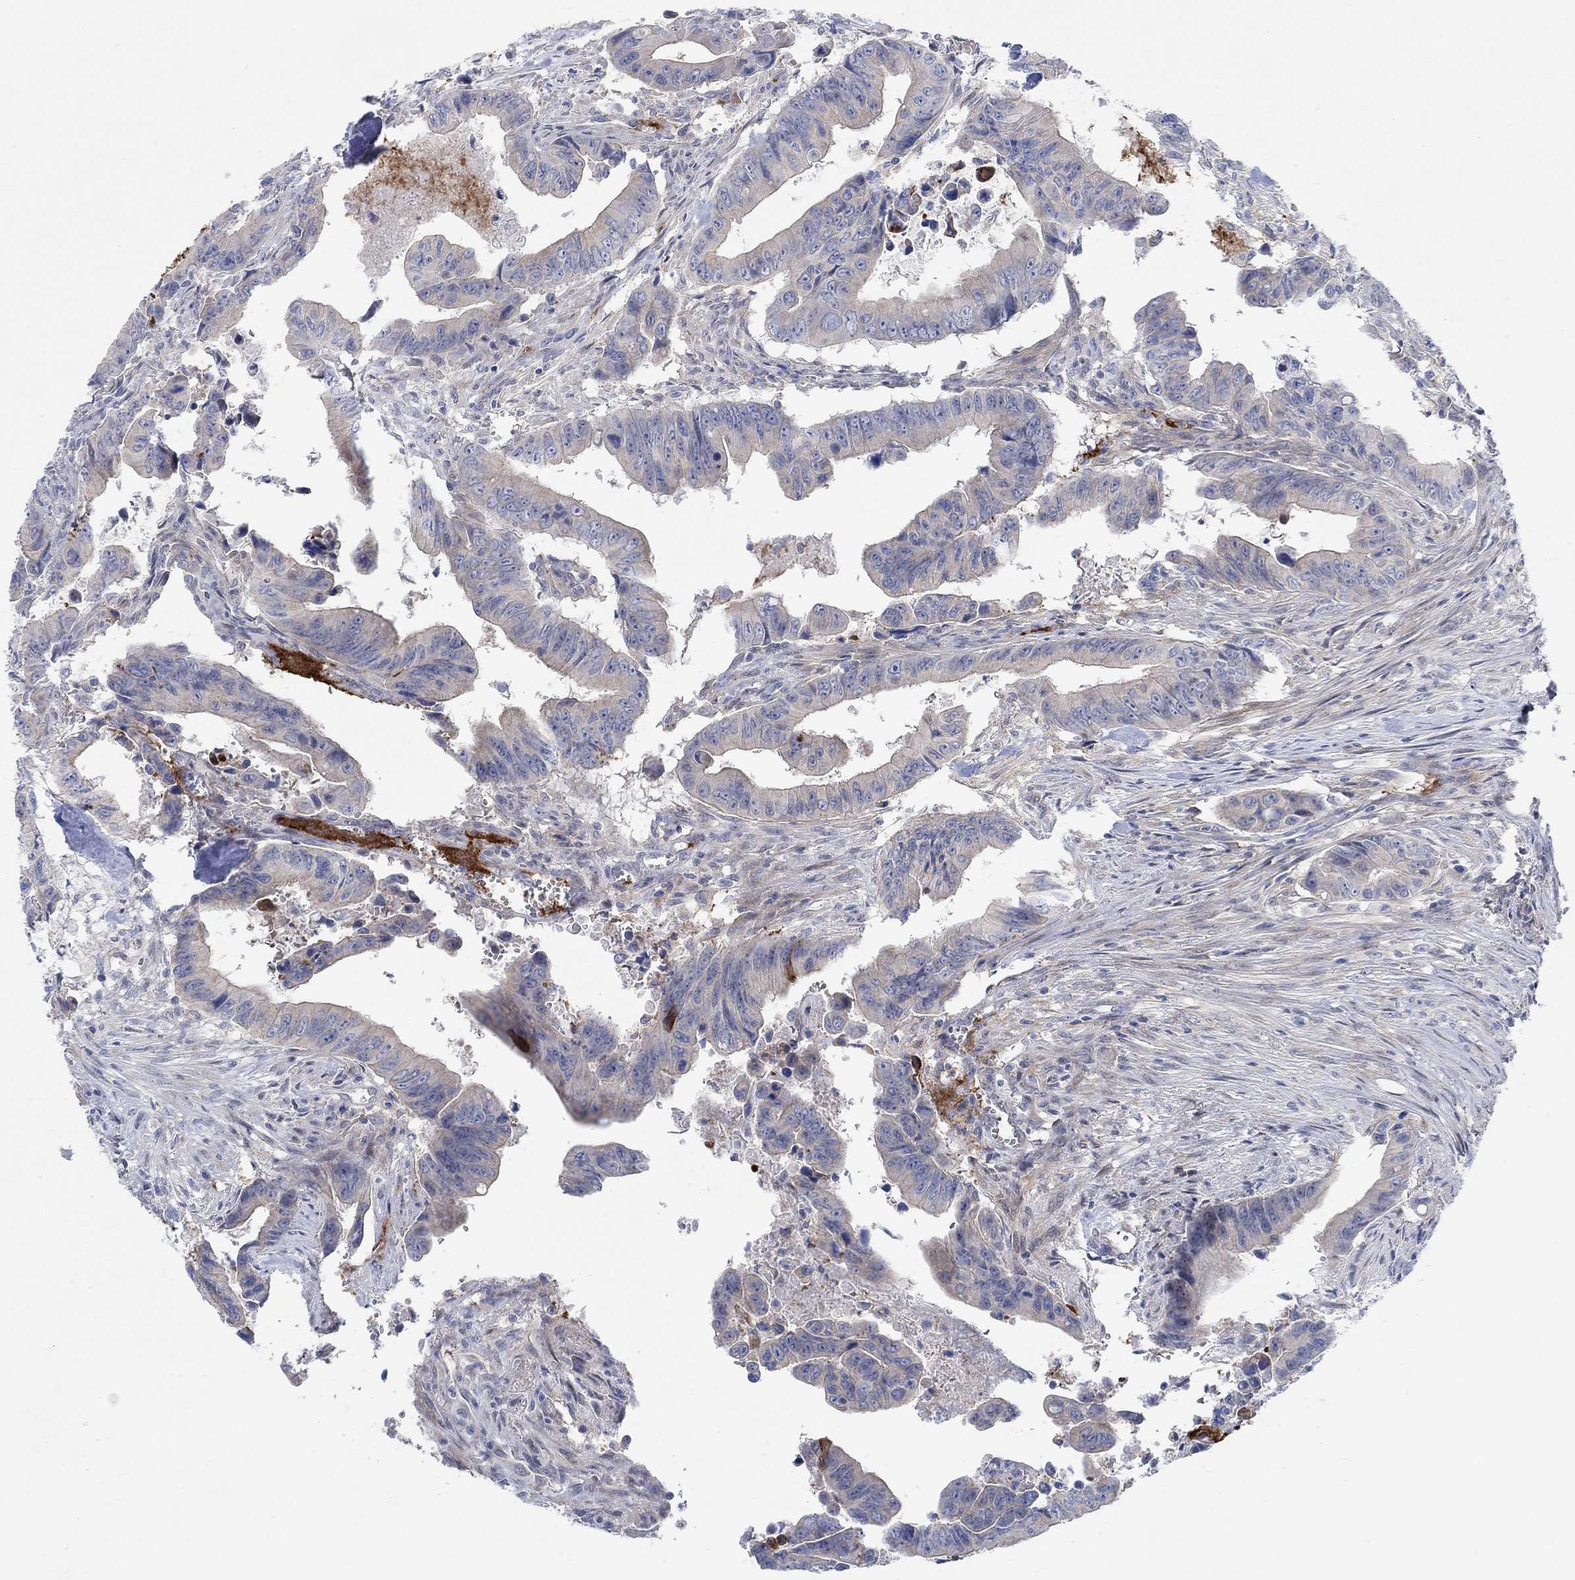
{"staining": {"intensity": "negative", "quantity": "none", "location": "none"}, "tissue": "colorectal cancer", "cell_type": "Tumor cells", "image_type": "cancer", "snomed": [{"axis": "morphology", "description": "Adenocarcinoma, NOS"}, {"axis": "topography", "description": "Colon"}], "caption": "An immunohistochemistry image of colorectal cancer (adenocarcinoma) is shown. There is no staining in tumor cells of colorectal cancer (adenocarcinoma). Brightfield microscopy of immunohistochemistry stained with DAB (3,3'-diaminobenzidine) (brown) and hematoxylin (blue), captured at high magnification.", "gene": "PMFBP1", "patient": {"sex": "female", "age": 87}}